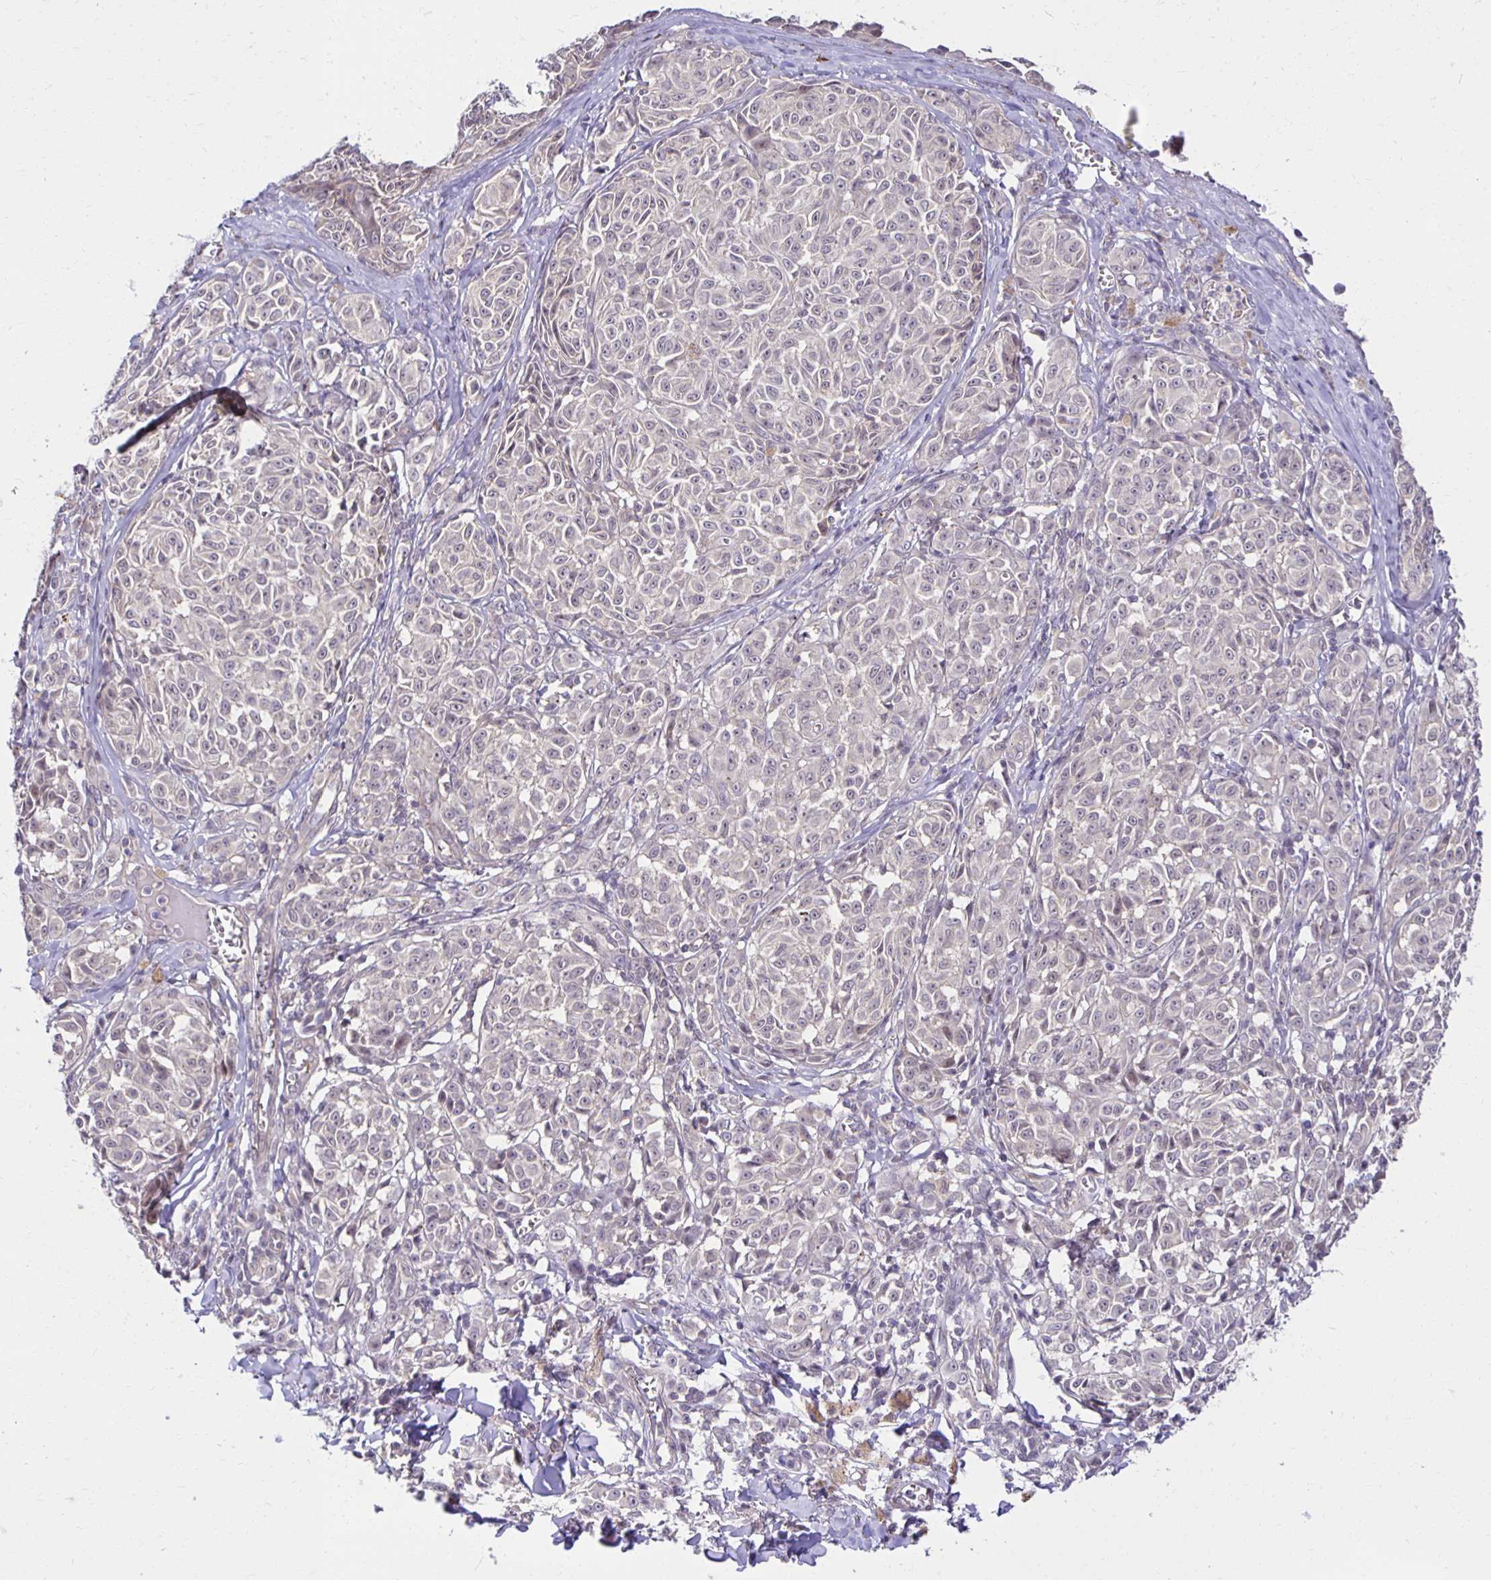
{"staining": {"intensity": "negative", "quantity": "none", "location": "none"}, "tissue": "melanoma", "cell_type": "Tumor cells", "image_type": "cancer", "snomed": [{"axis": "morphology", "description": "Malignant melanoma, NOS"}, {"axis": "topography", "description": "Skin"}], "caption": "Immunohistochemical staining of melanoma reveals no significant staining in tumor cells.", "gene": "MIEN1", "patient": {"sex": "female", "age": 43}}